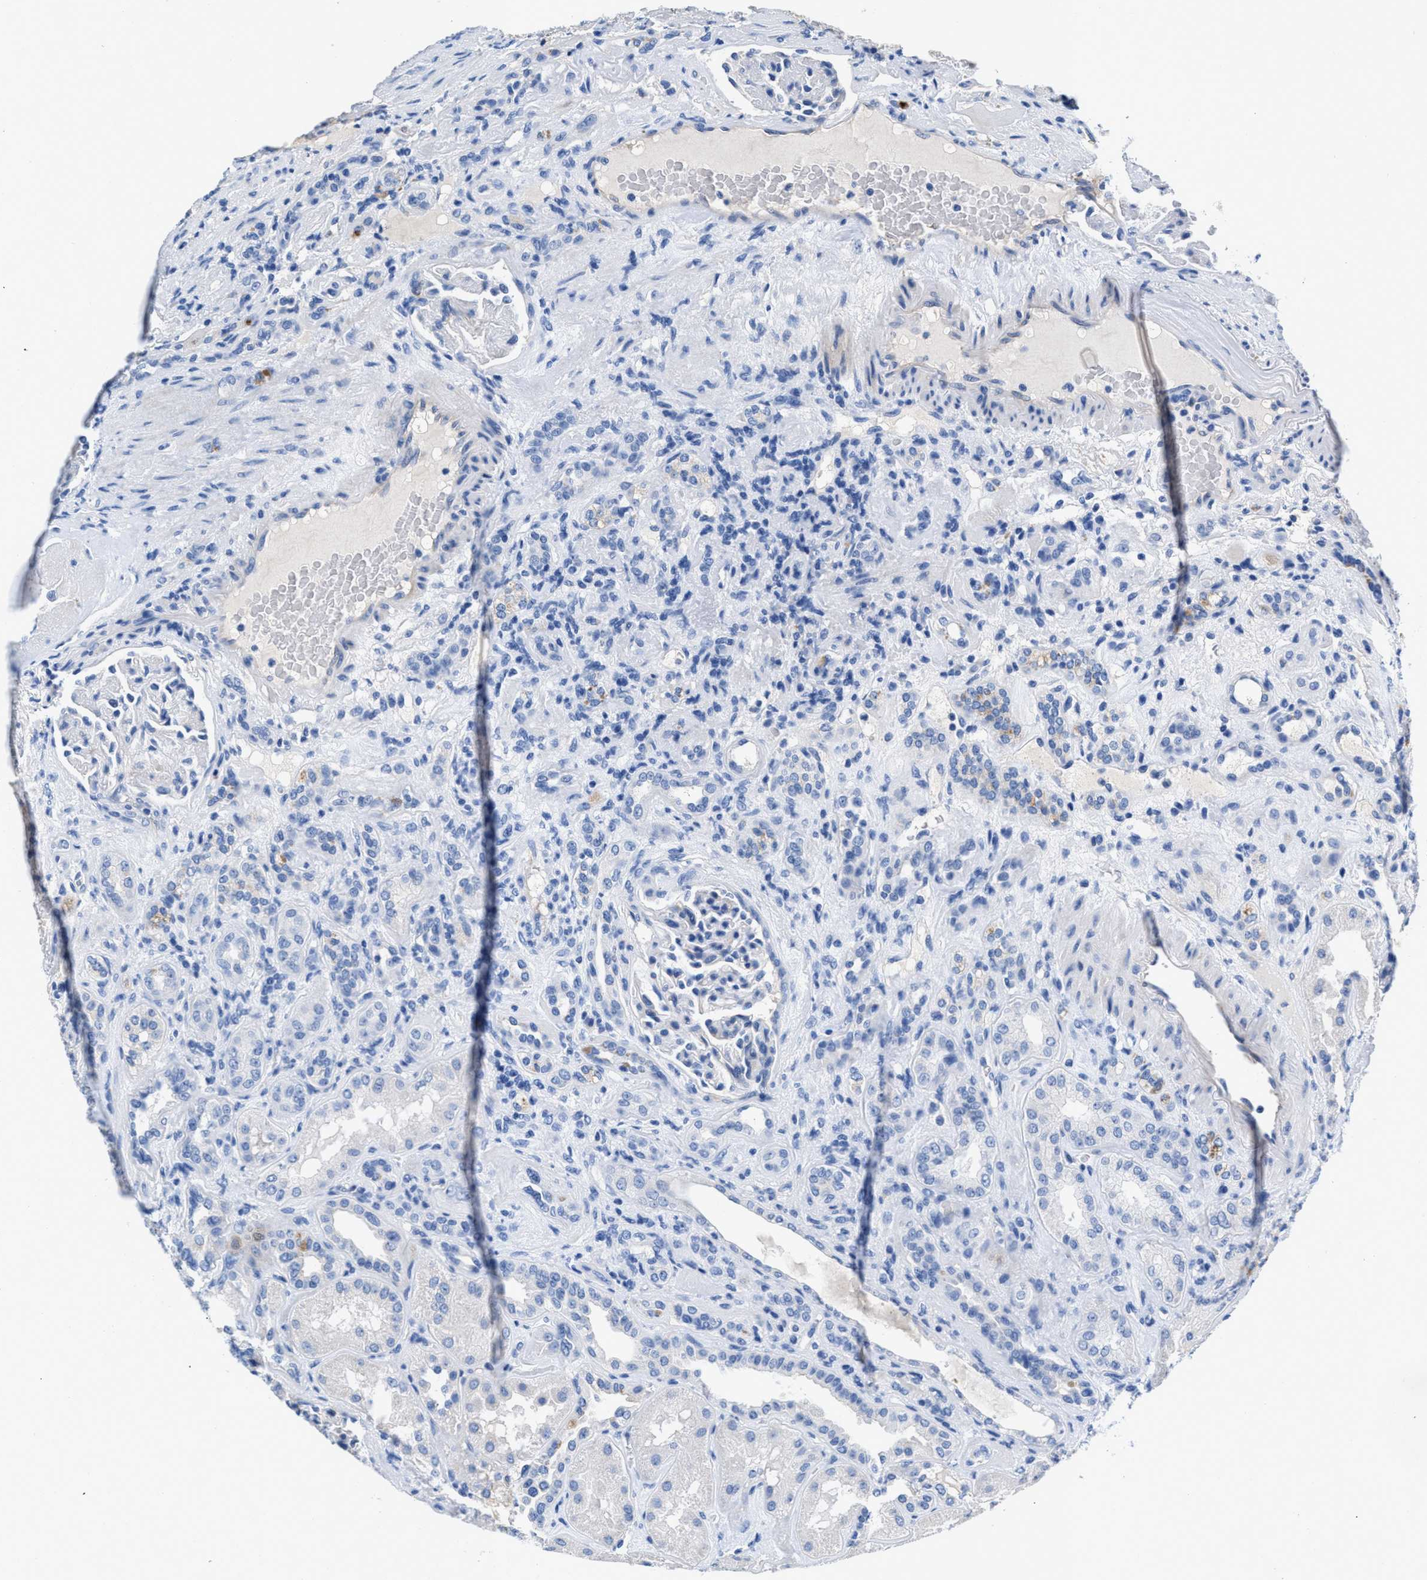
{"staining": {"intensity": "negative", "quantity": "none", "location": "none"}, "tissue": "renal cancer", "cell_type": "Tumor cells", "image_type": "cancer", "snomed": [{"axis": "morphology", "description": "Normal tissue, NOS"}, {"axis": "morphology", "description": "Adenocarcinoma, NOS"}, {"axis": "topography", "description": "Kidney"}], "caption": "Renal adenocarcinoma was stained to show a protein in brown. There is no significant expression in tumor cells.", "gene": "SLFN13", "patient": {"sex": "female", "age": 72}}